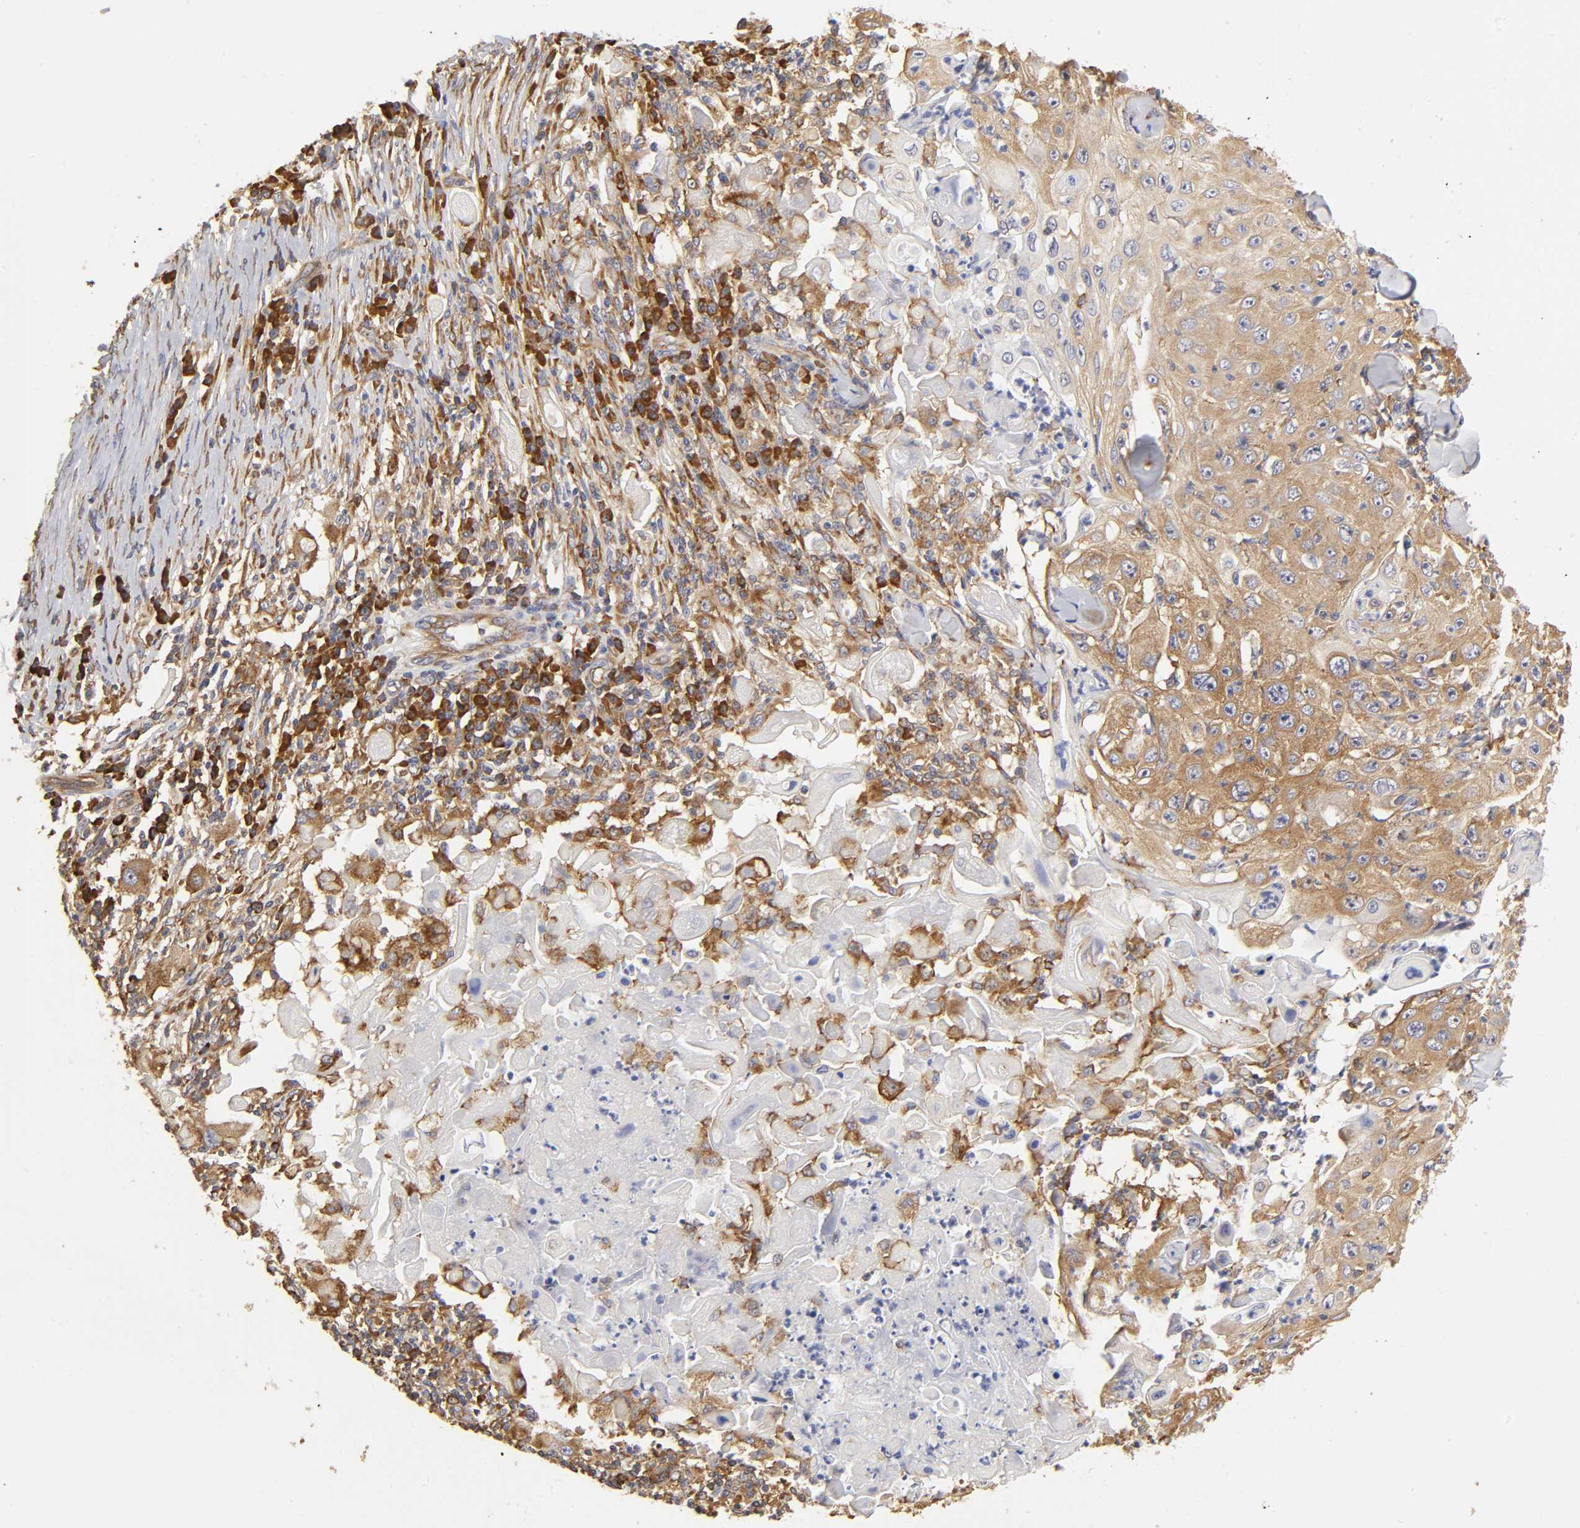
{"staining": {"intensity": "moderate", "quantity": ">75%", "location": "cytoplasmic/membranous"}, "tissue": "skin cancer", "cell_type": "Tumor cells", "image_type": "cancer", "snomed": [{"axis": "morphology", "description": "Squamous cell carcinoma, NOS"}, {"axis": "topography", "description": "Skin"}], "caption": "An IHC image of tumor tissue is shown. Protein staining in brown highlights moderate cytoplasmic/membranous positivity in skin cancer within tumor cells.", "gene": "RPL14", "patient": {"sex": "male", "age": 86}}